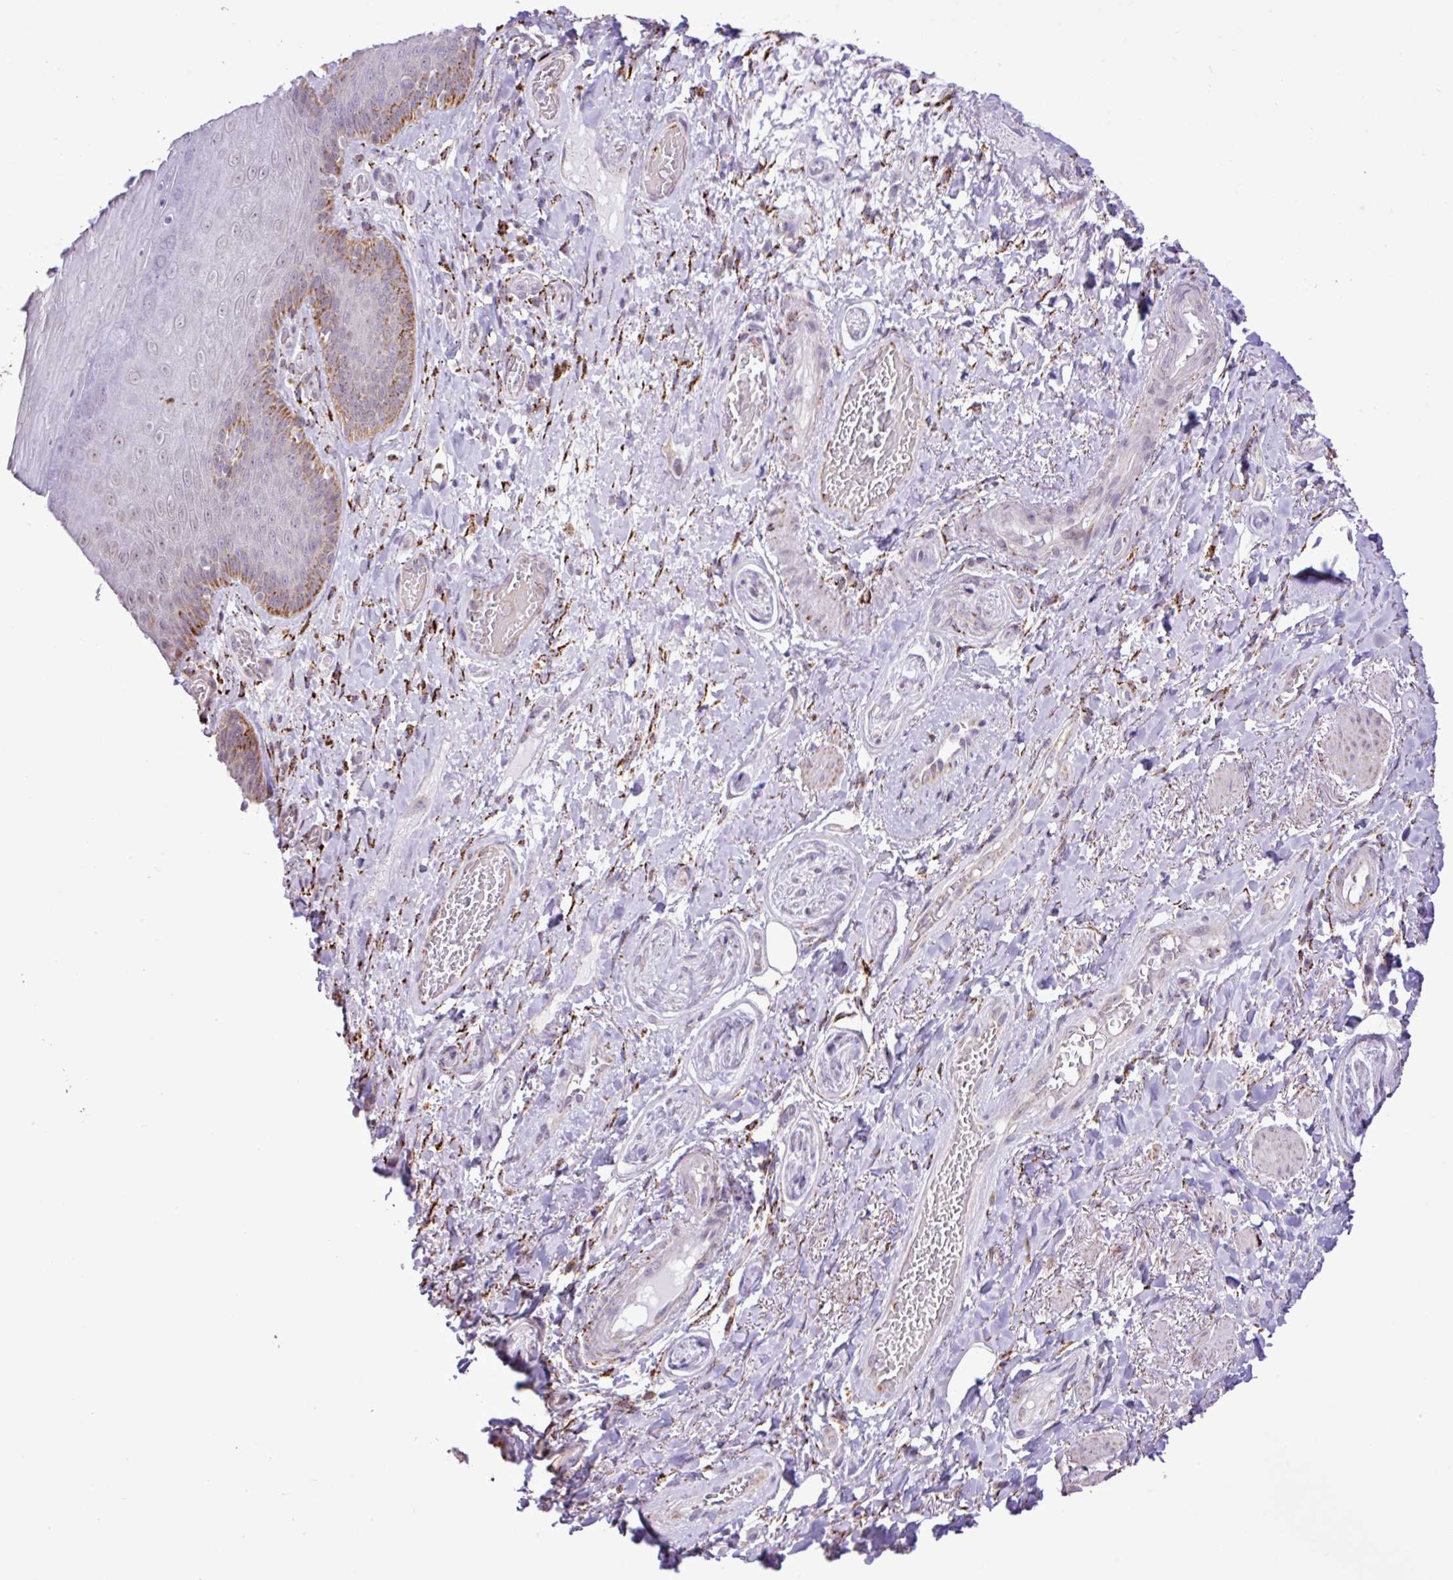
{"staining": {"intensity": "moderate", "quantity": "<25%", "location": "cytoplasmic/membranous"}, "tissue": "skin", "cell_type": "Epidermal cells", "image_type": "normal", "snomed": [{"axis": "morphology", "description": "Normal tissue, NOS"}, {"axis": "topography", "description": "Anal"}, {"axis": "topography", "description": "Peripheral nerve tissue"}], "caption": "Benign skin exhibits moderate cytoplasmic/membranous staining in approximately <25% of epidermal cells (Stains: DAB in brown, nuclei in blue, Microscopy: brightfield microscopy at high magnification)..", "gene": "SGPP1", "patient": {"sex": "male", "age": 53}}